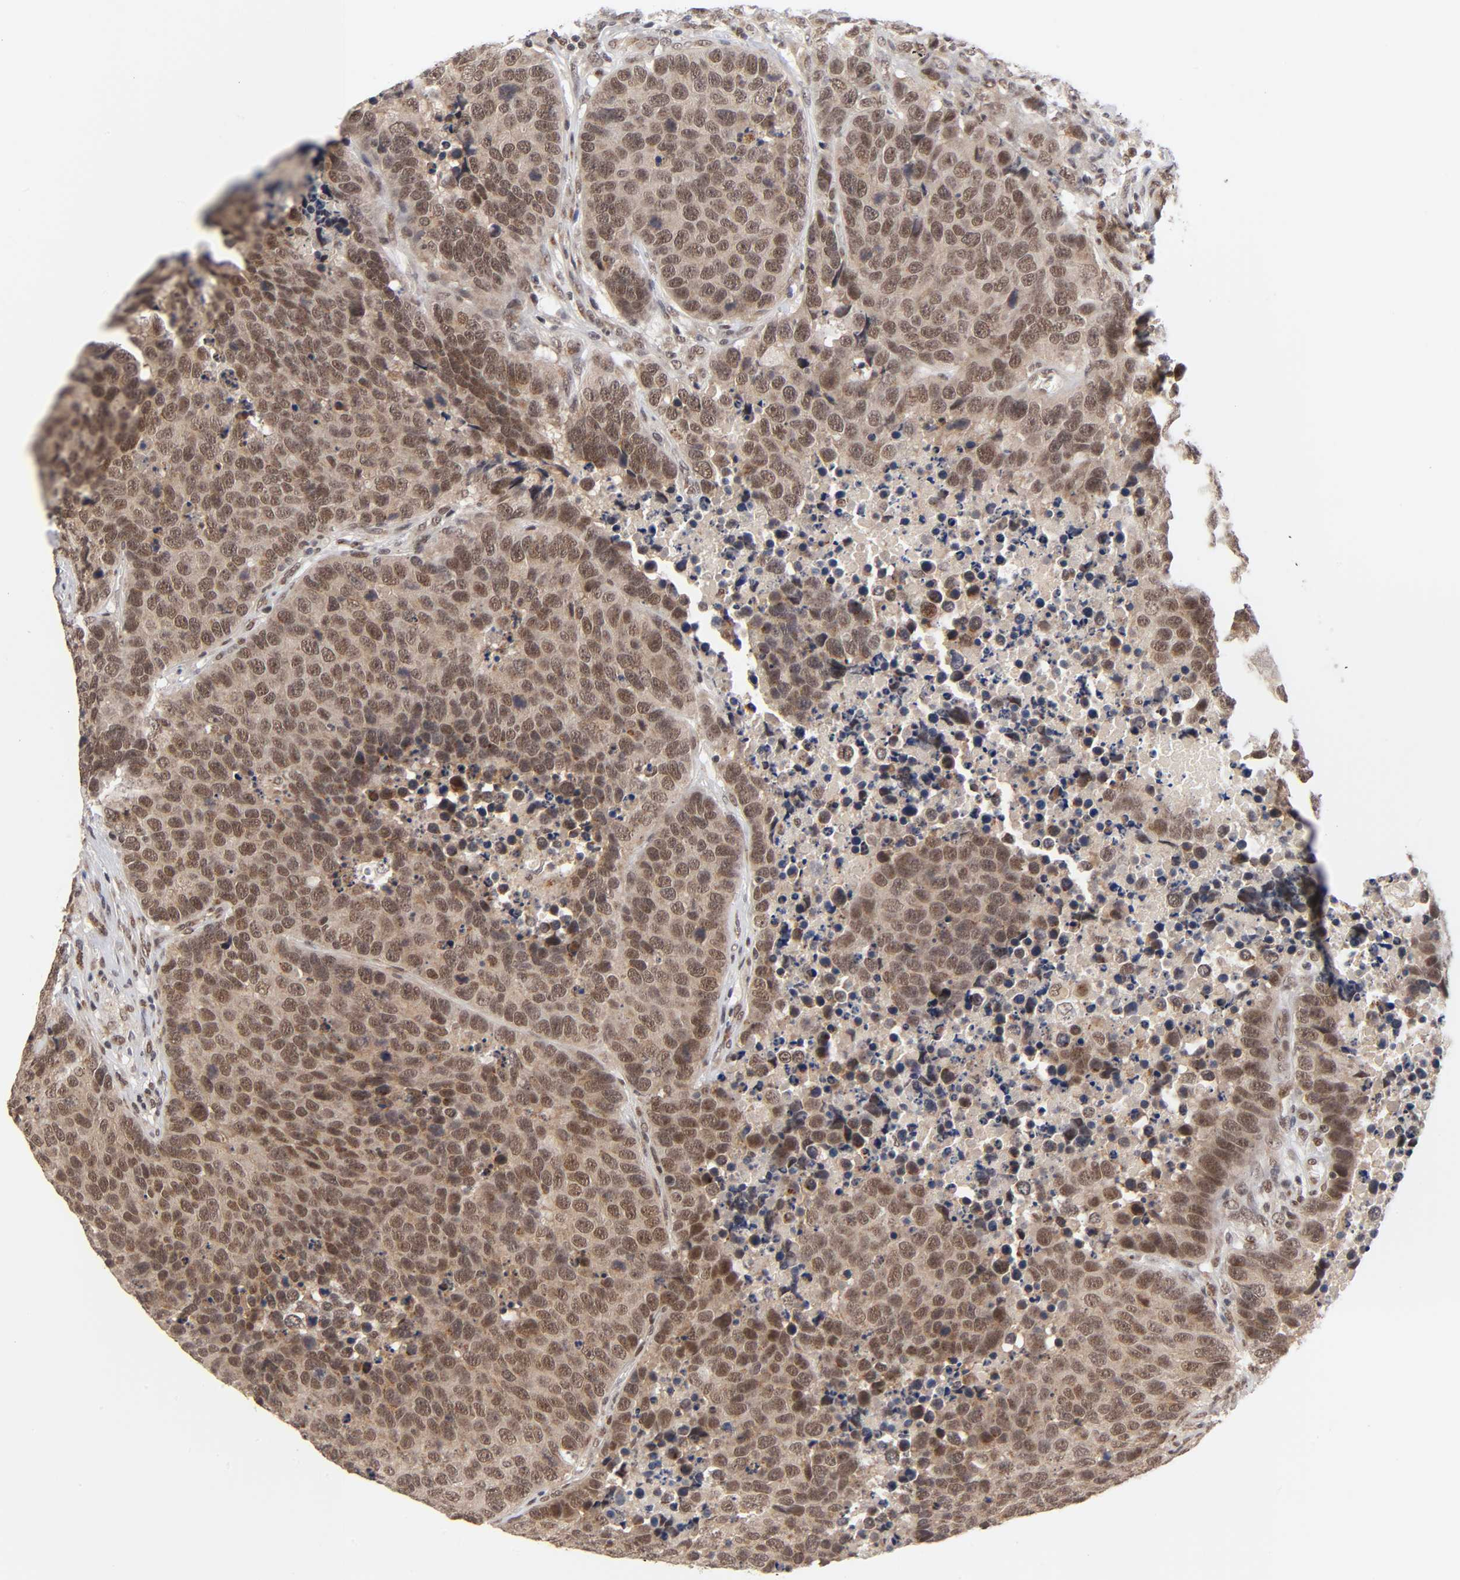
{"staining": {"intensity": "strong", "quantity": ">75%", "location": "cytoplasmic/membranous,nuclear"}, "tissue": "carcinoid", "cell_type": "Tumor cells", "image_type": "cancer", "snomed": [{"axis": "morphology", "description": "Carcinoid, malignant, NOS"}, {"axis": "topography", "description": "Lung"}], "caption": "Malignant carcinoid stained with a brown dye exhibits strong cytoplasmic/membranous and nuclear positive expression in about >75% of tumor cells.", "gene": "EP300", "patient": {"sex": "male", "age": 60}}